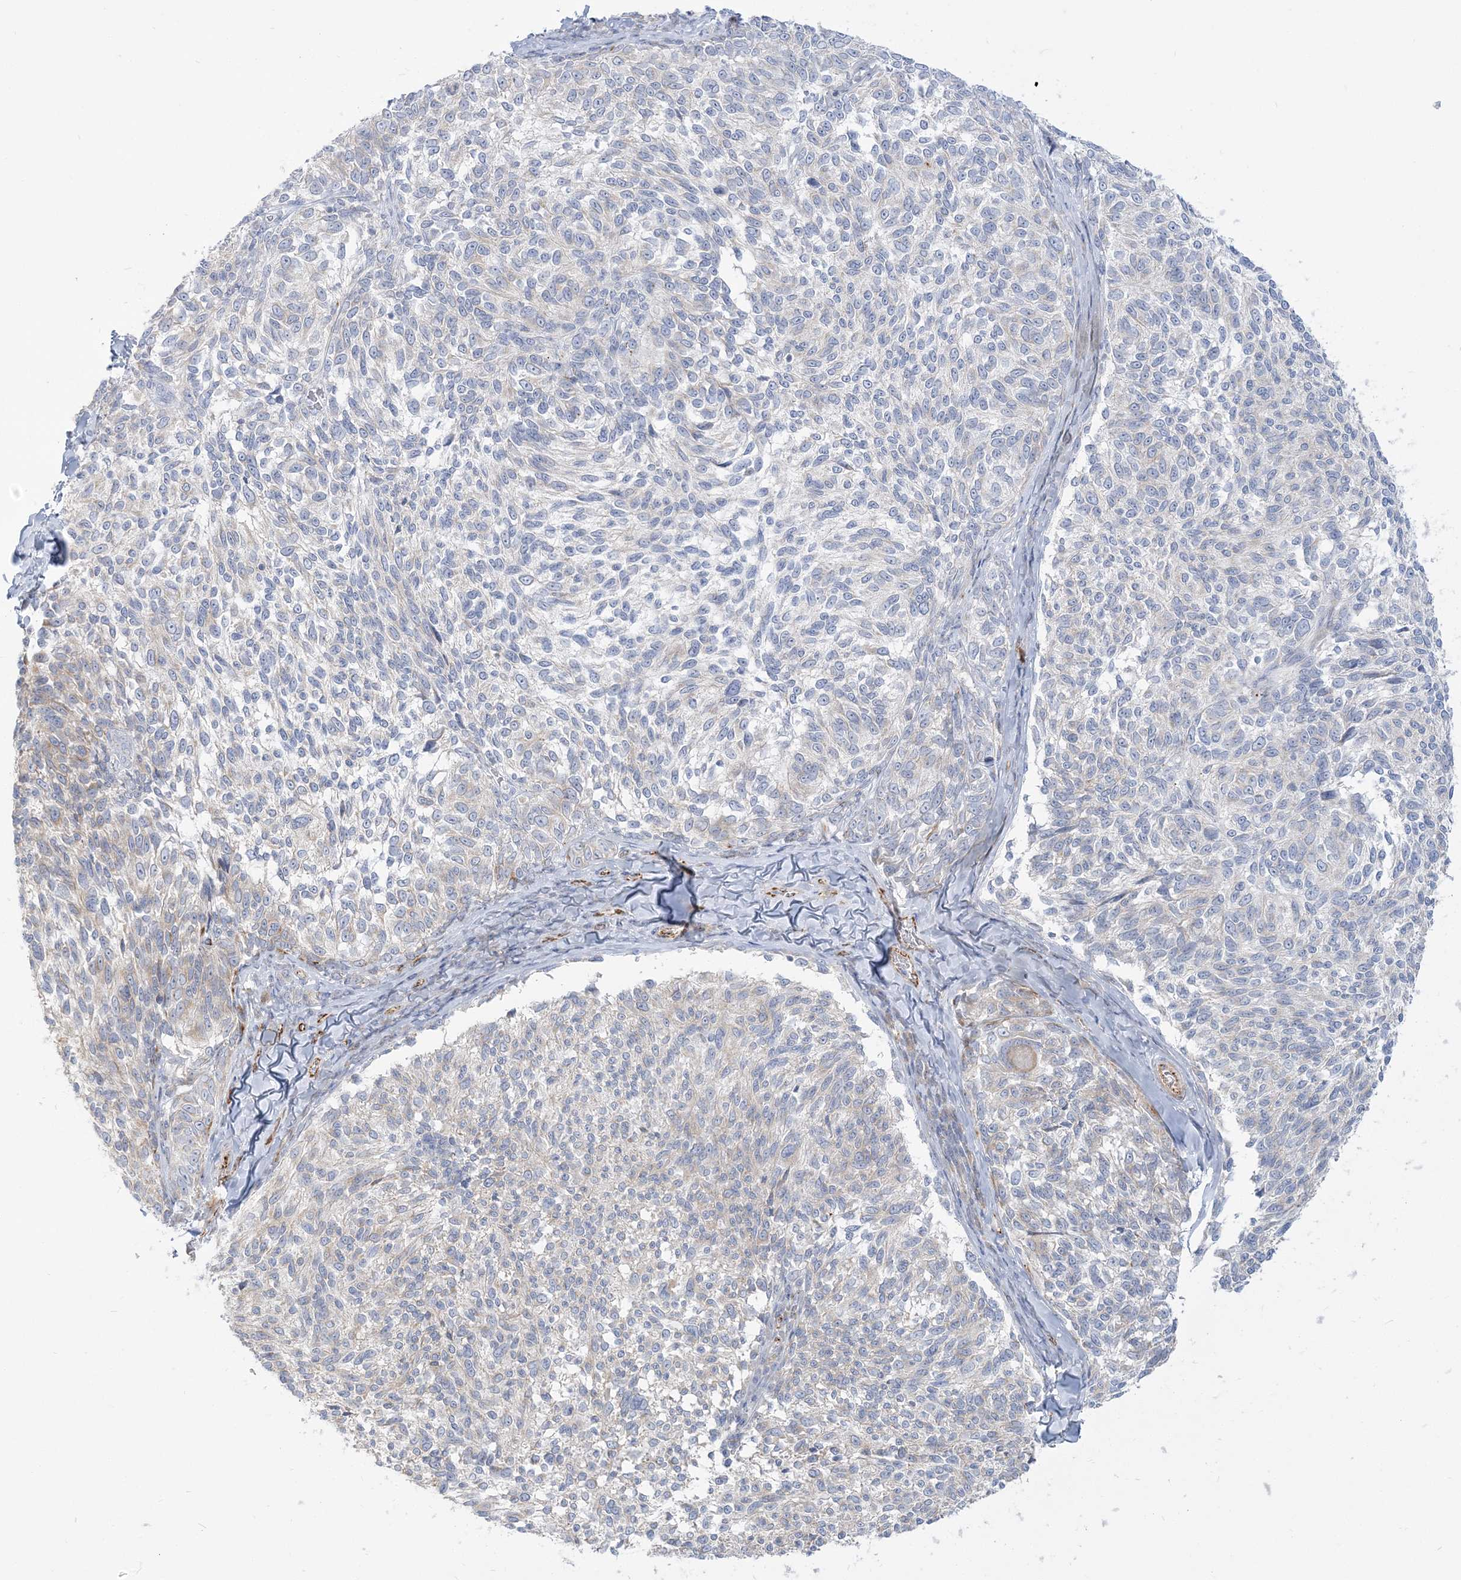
{"staining": {"intensity": "negative", "quantity": "none", "location": "none"}, "tissue": "melanoma", "cell_type": "Tumor cells", "image_type": "cancer", "snomed": [{"axis": "morphology", "description": "Malignant melanoma, NOS"}, {"axis": "topography", "description": "Skin"}], "caption": "Malignant melanoma stained for a protein using IHC shows no positivity tumor cells.", "gene": "GPAT2", "patient": {"sex": "female", "age": 73}}